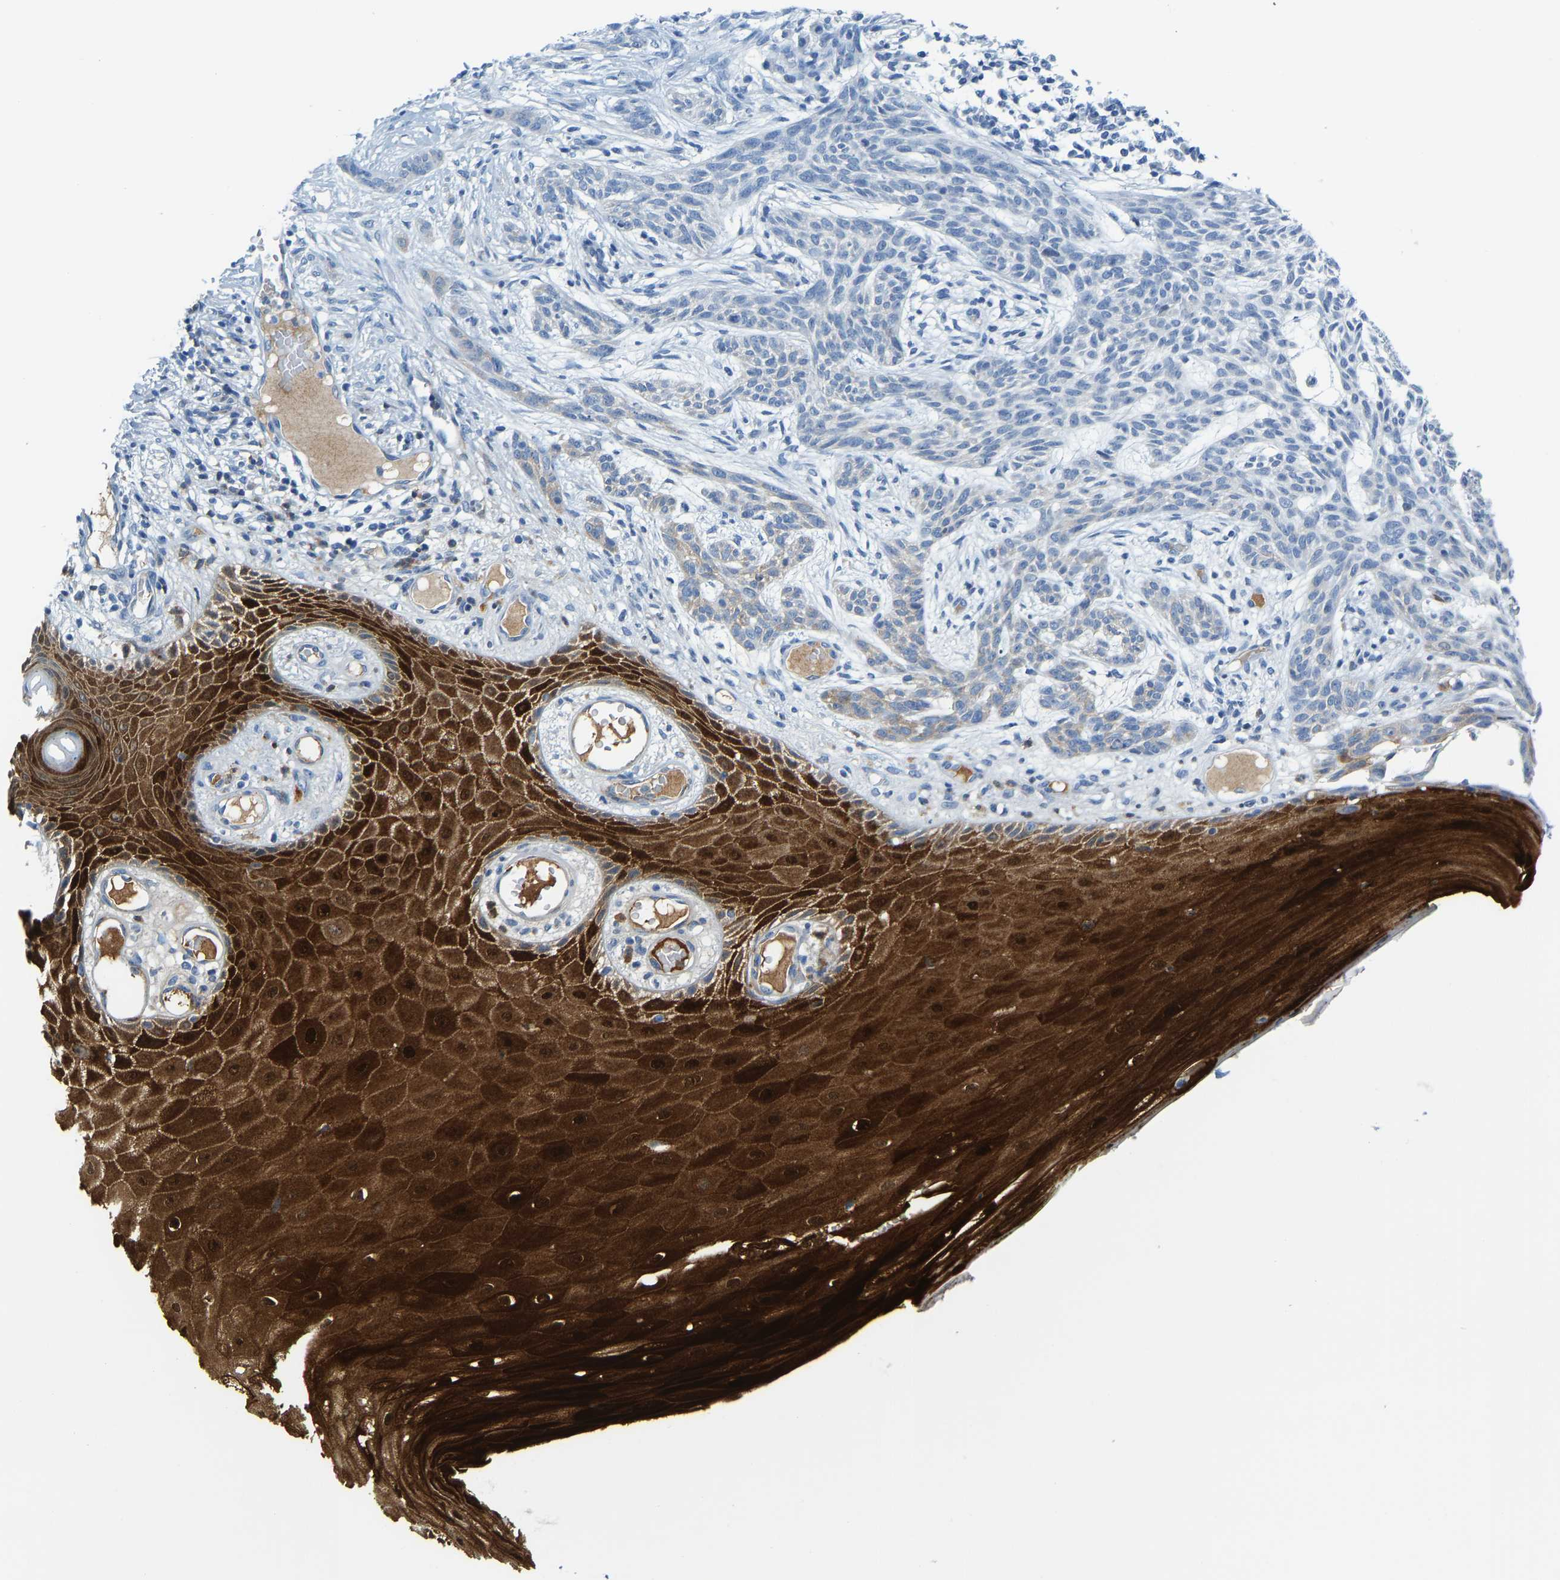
{"staining": {"intensity": "weak", "quantity": "<25%", "location": "cytoplasmic/membranous"}, "tissue": "skin cancer", "cell_type": "Tumor cells", "image_type": "cancer", "snomed": [{"axis": "morphology", "description": "Basal cell carcinoma"}, {"axis": "topography", "description": "Skin"}], "caption": "Tumor cells are negative for protein expression in human skin cancer.", "gene": "SERPINB3", "patient": {"sex": "female", "age": 59}}